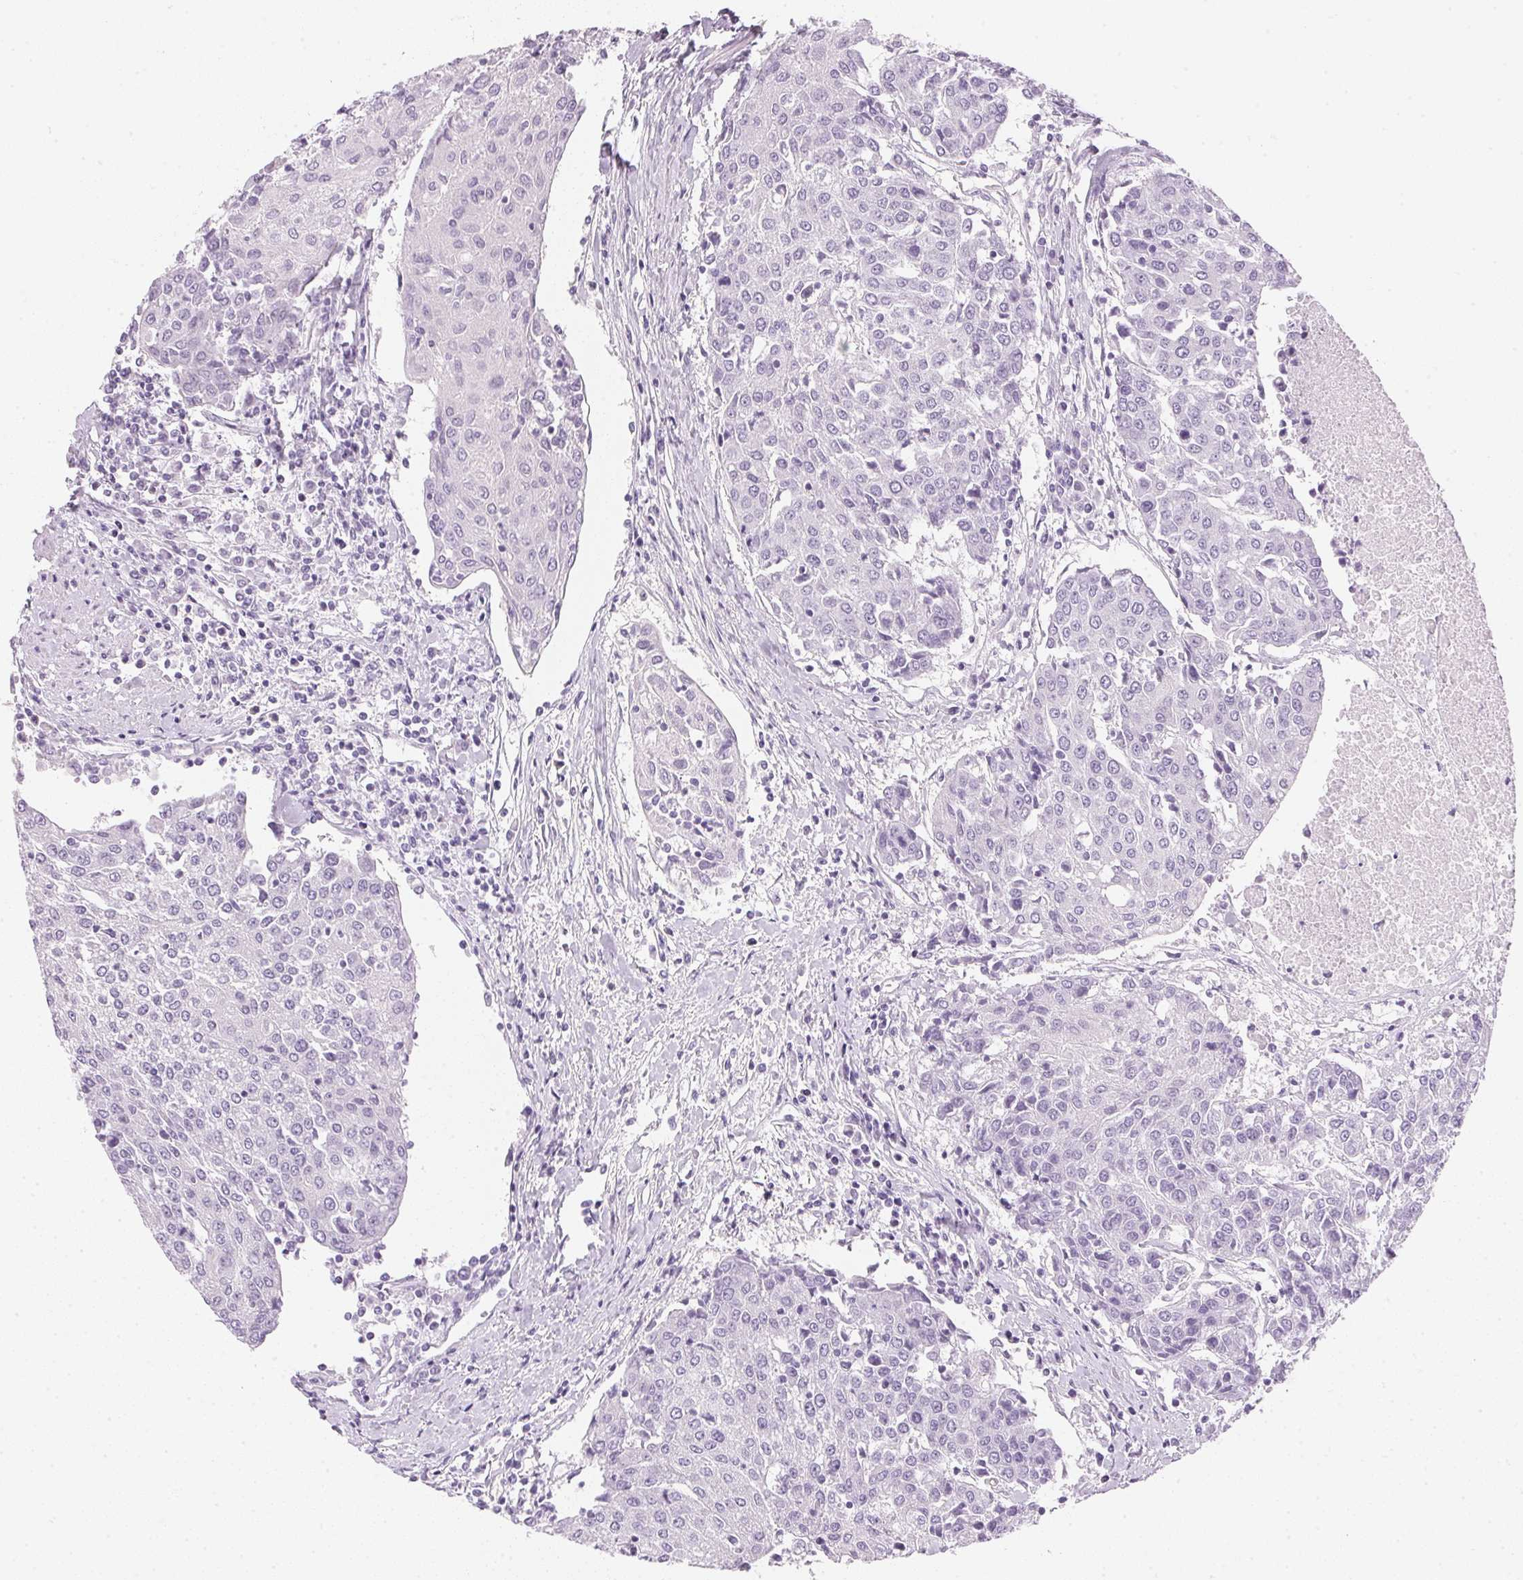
{"staining": {"intensity": "negative", "quantity": "none", "location": "none"}, "tissue": "urothelial cancer", "cell_type": "Tumor cells", "image_type": "cancer", "snomed": [{"axis": "morphology", "description": "Urothelial carcinoma, High grade"}, {"axis": "topography", "description": "Urinary bladder"}], "caption": "Urothelial cancer was stained to show a protein in brown. There is no significant expression in tumor cells.", "gene": "IGFBP1", "patient": {"sex": "female", "age": 85}}